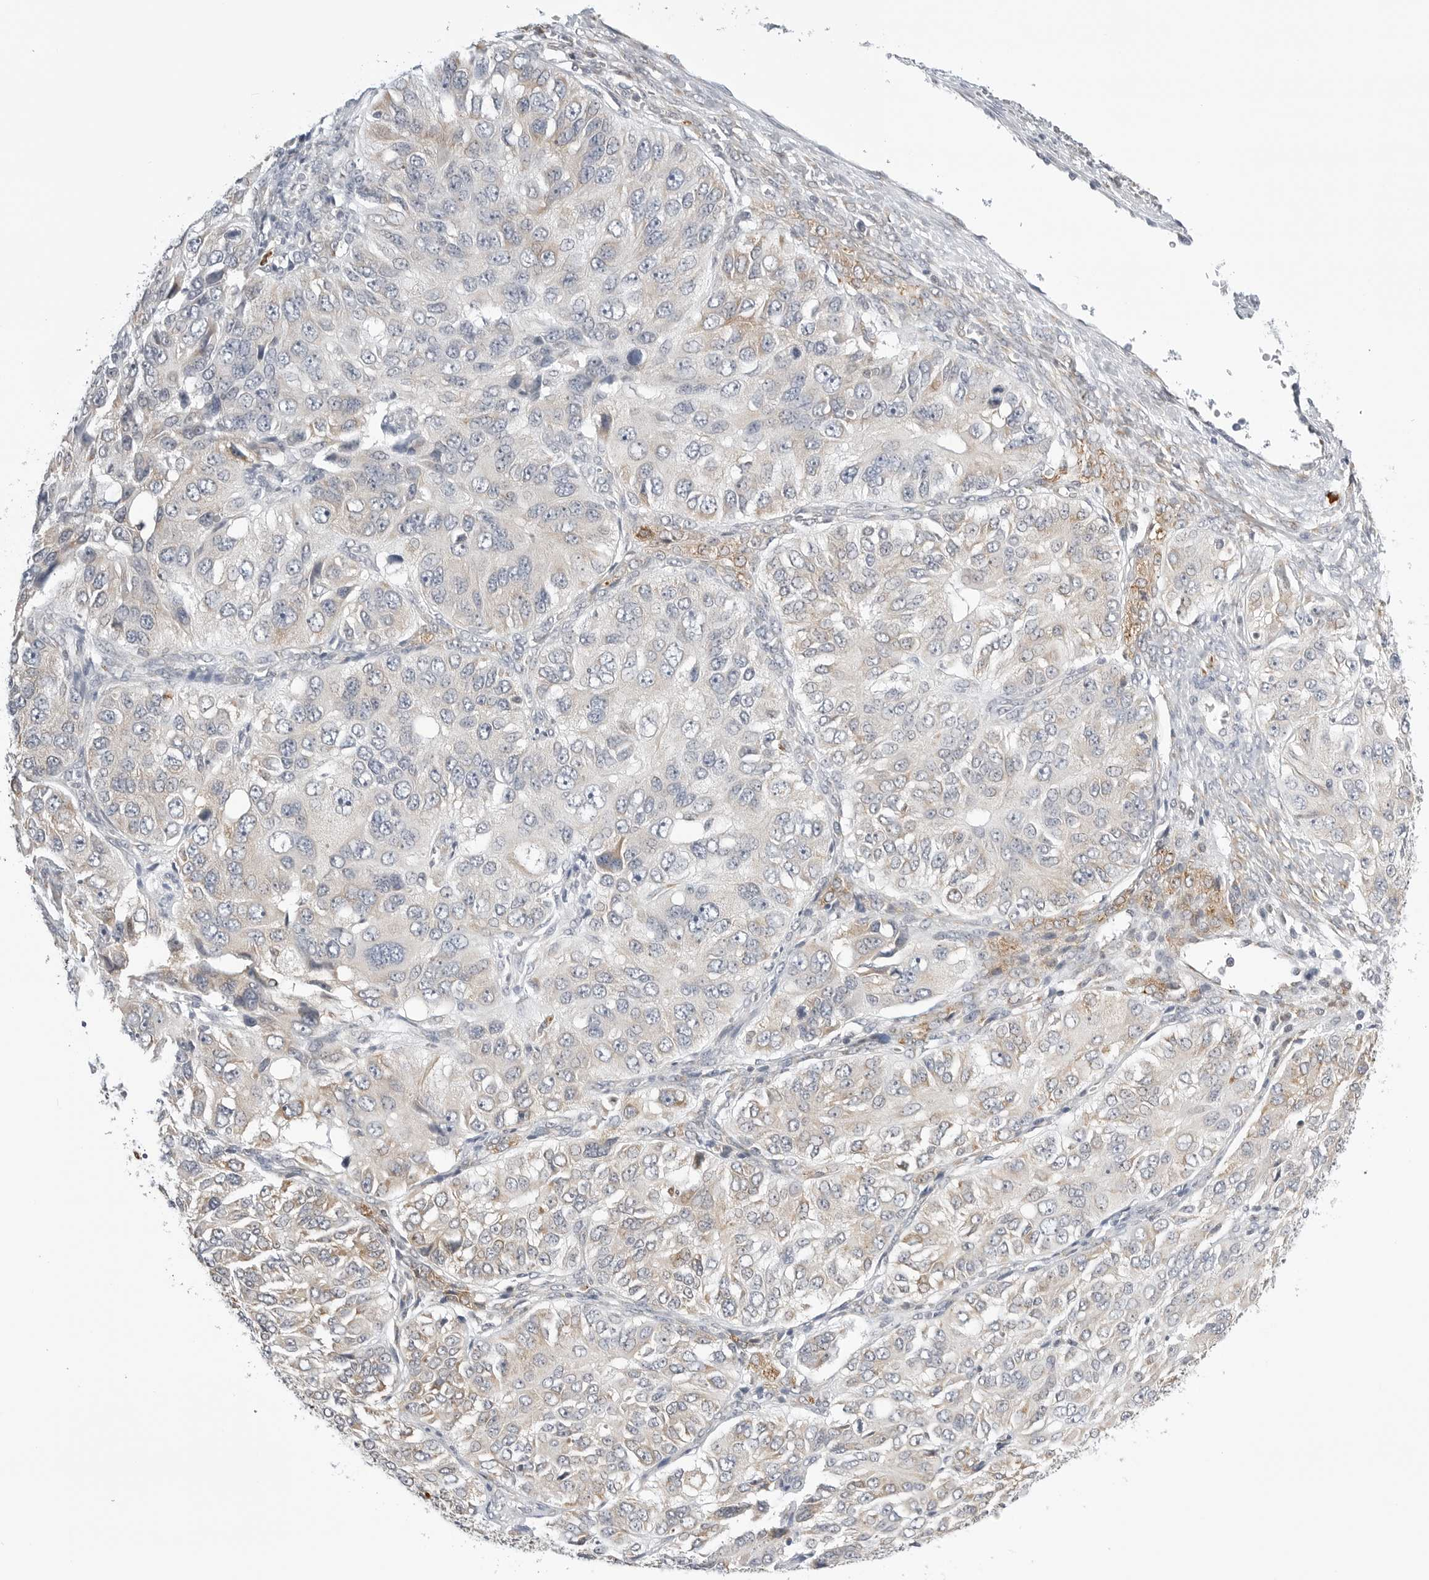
{"staining": {"intensity": "weak", "quantity": "25%-75%", "location": "cytoplasmic/membranous"}, "tissue": "ovarian cancer", "cell_type": "Tumor cells", "image_type": "cancer", "snomed": [{"axis": "morphology", "description": "Carcinoma, endometroid"}, {"axis": "topography", "description": "Ovary"}], "caption": "The photomicrograph exhibits immunohistochemical staining of ovarian cancer. There is weak cytoplasmic/membranous positivity is identified in about 25%-75% of tumor cells.", "gene": "RPN1", "patient": {"sex": "female", "age": 51}}